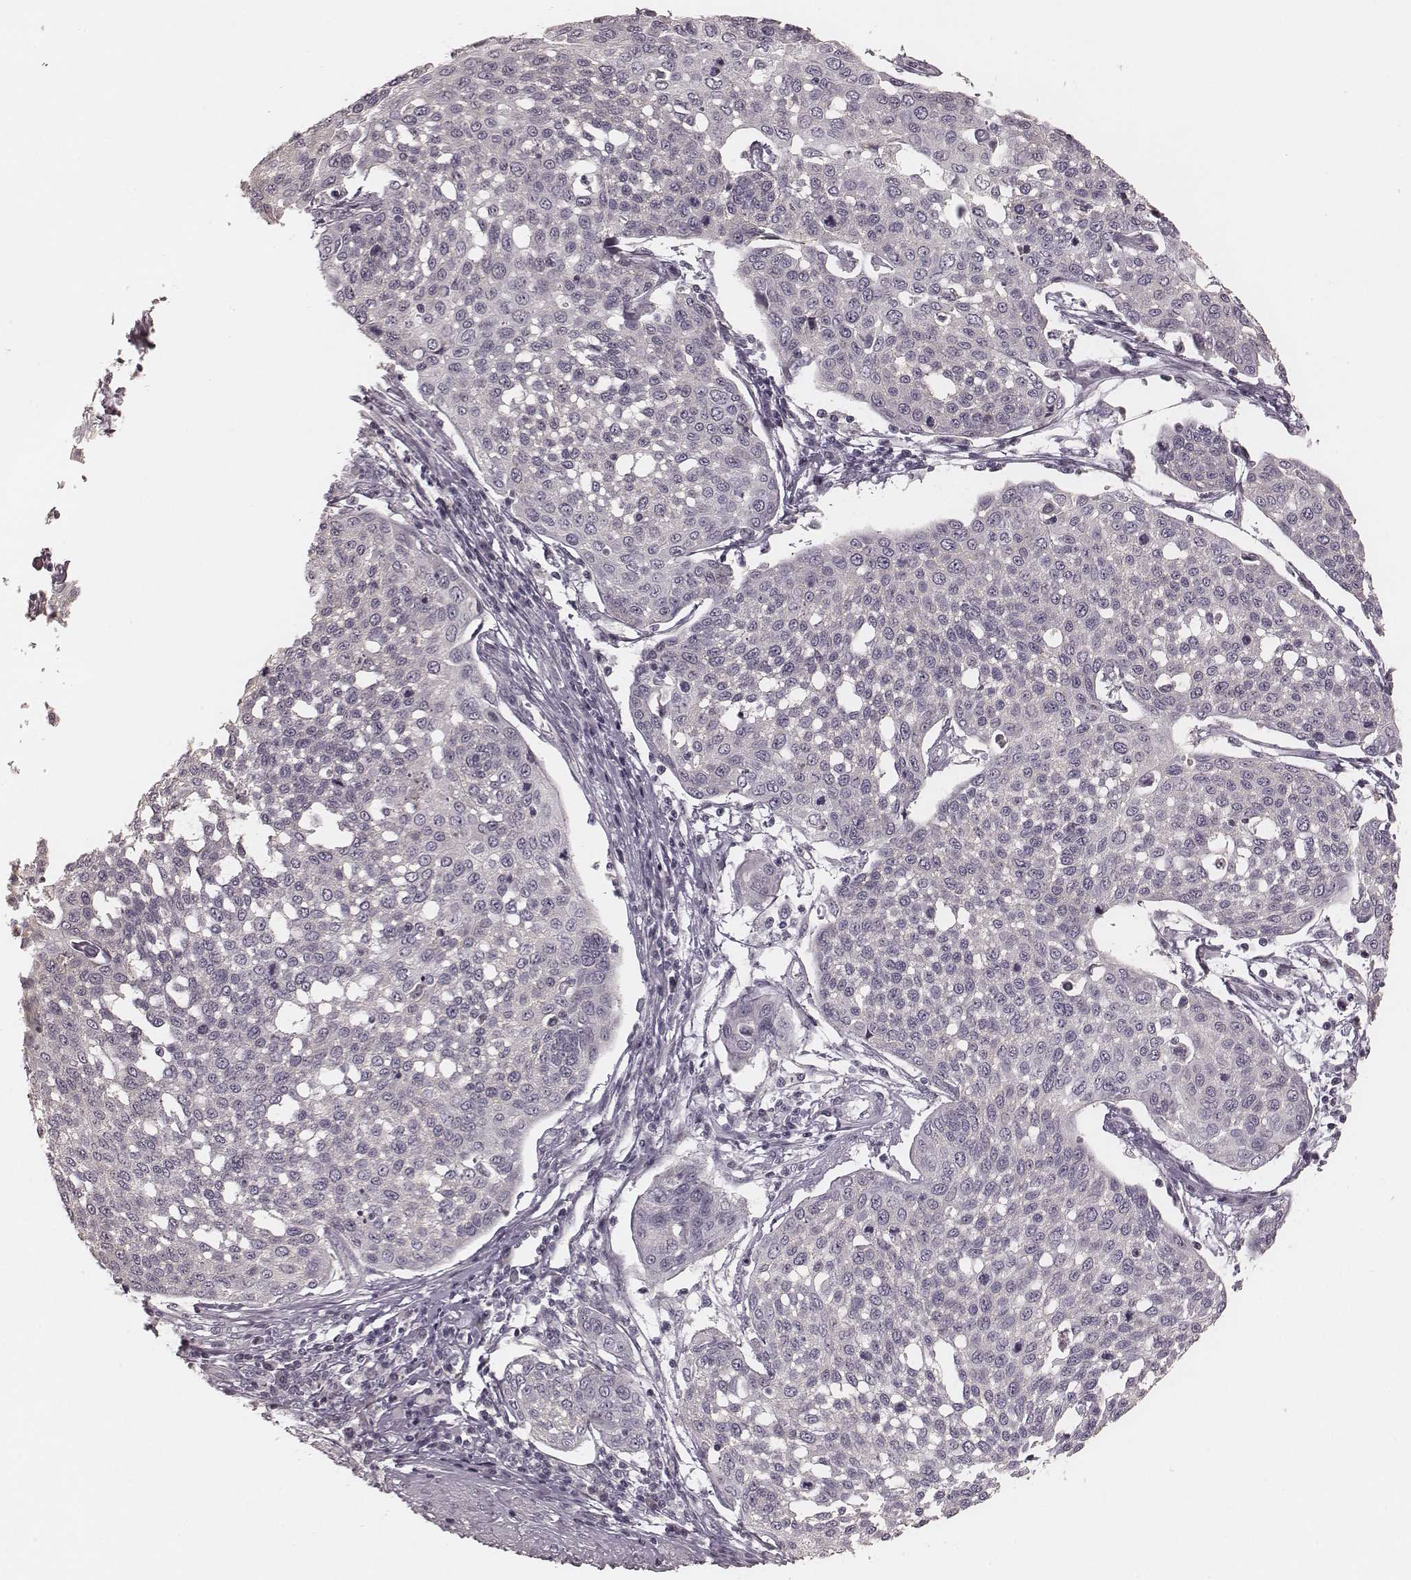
{"staining": {"intensity": "negative", "quantity": "none", "location": "none"}, "tissue": "cervical cancer", "cell_type": "Tumor cells", "image_type": "cancer", "snomed": [{"axis": "morphology", "description": "Squamous cell carcinoma, NOS"}, {"axis": "topography", "description": "Cervix"}], "caption": "Tumor cells are negative for brown protein staining in cervical squamous cell carcinoma. Nuclei are stained in blue.", "gene": "SMIM24", "patient": {"sex": "female", "age": 34}}